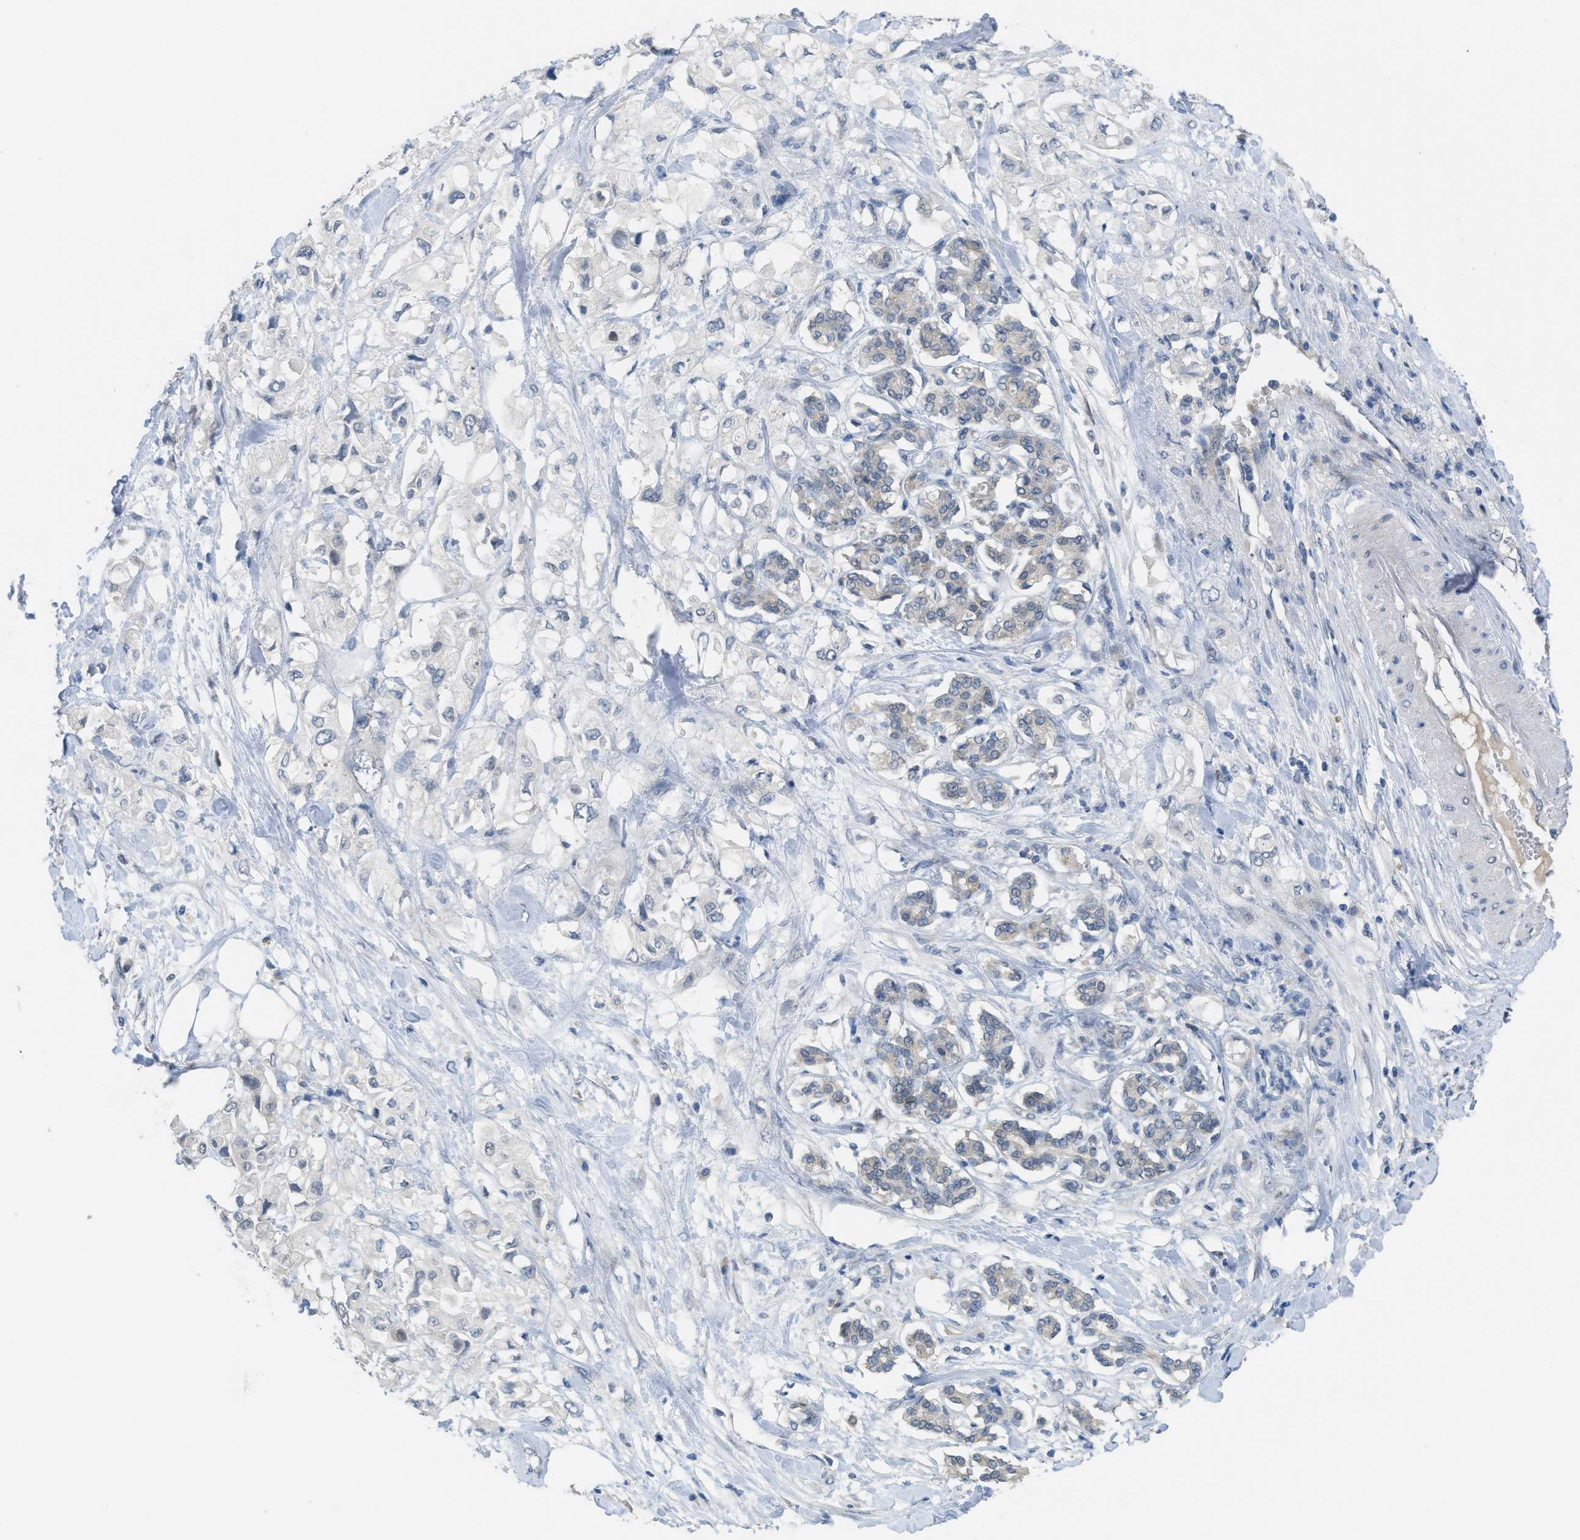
{"staining": {"intensity": "negative", "quantity": "none", "location": "none"}, "tissue": "pancreatic cancer", "cell_type": "Tumor cells", "image_type": "cancer", "snomed": [{"axis": "morphology", "description": "Adenocarcinoma, NOS"}, {"axis": "topography", "description": "Pancreas"}], "caption": "An image of human adenocarcinoma (pancreatic) is negative for staining in tumor cells. Brightfield microscopy of IHC stained with DAB (brown) and hematoxylin (blue), captured at high magnification.", "gene": "TNFAIP1", "patient": {"sex": "female", "age": 56}}